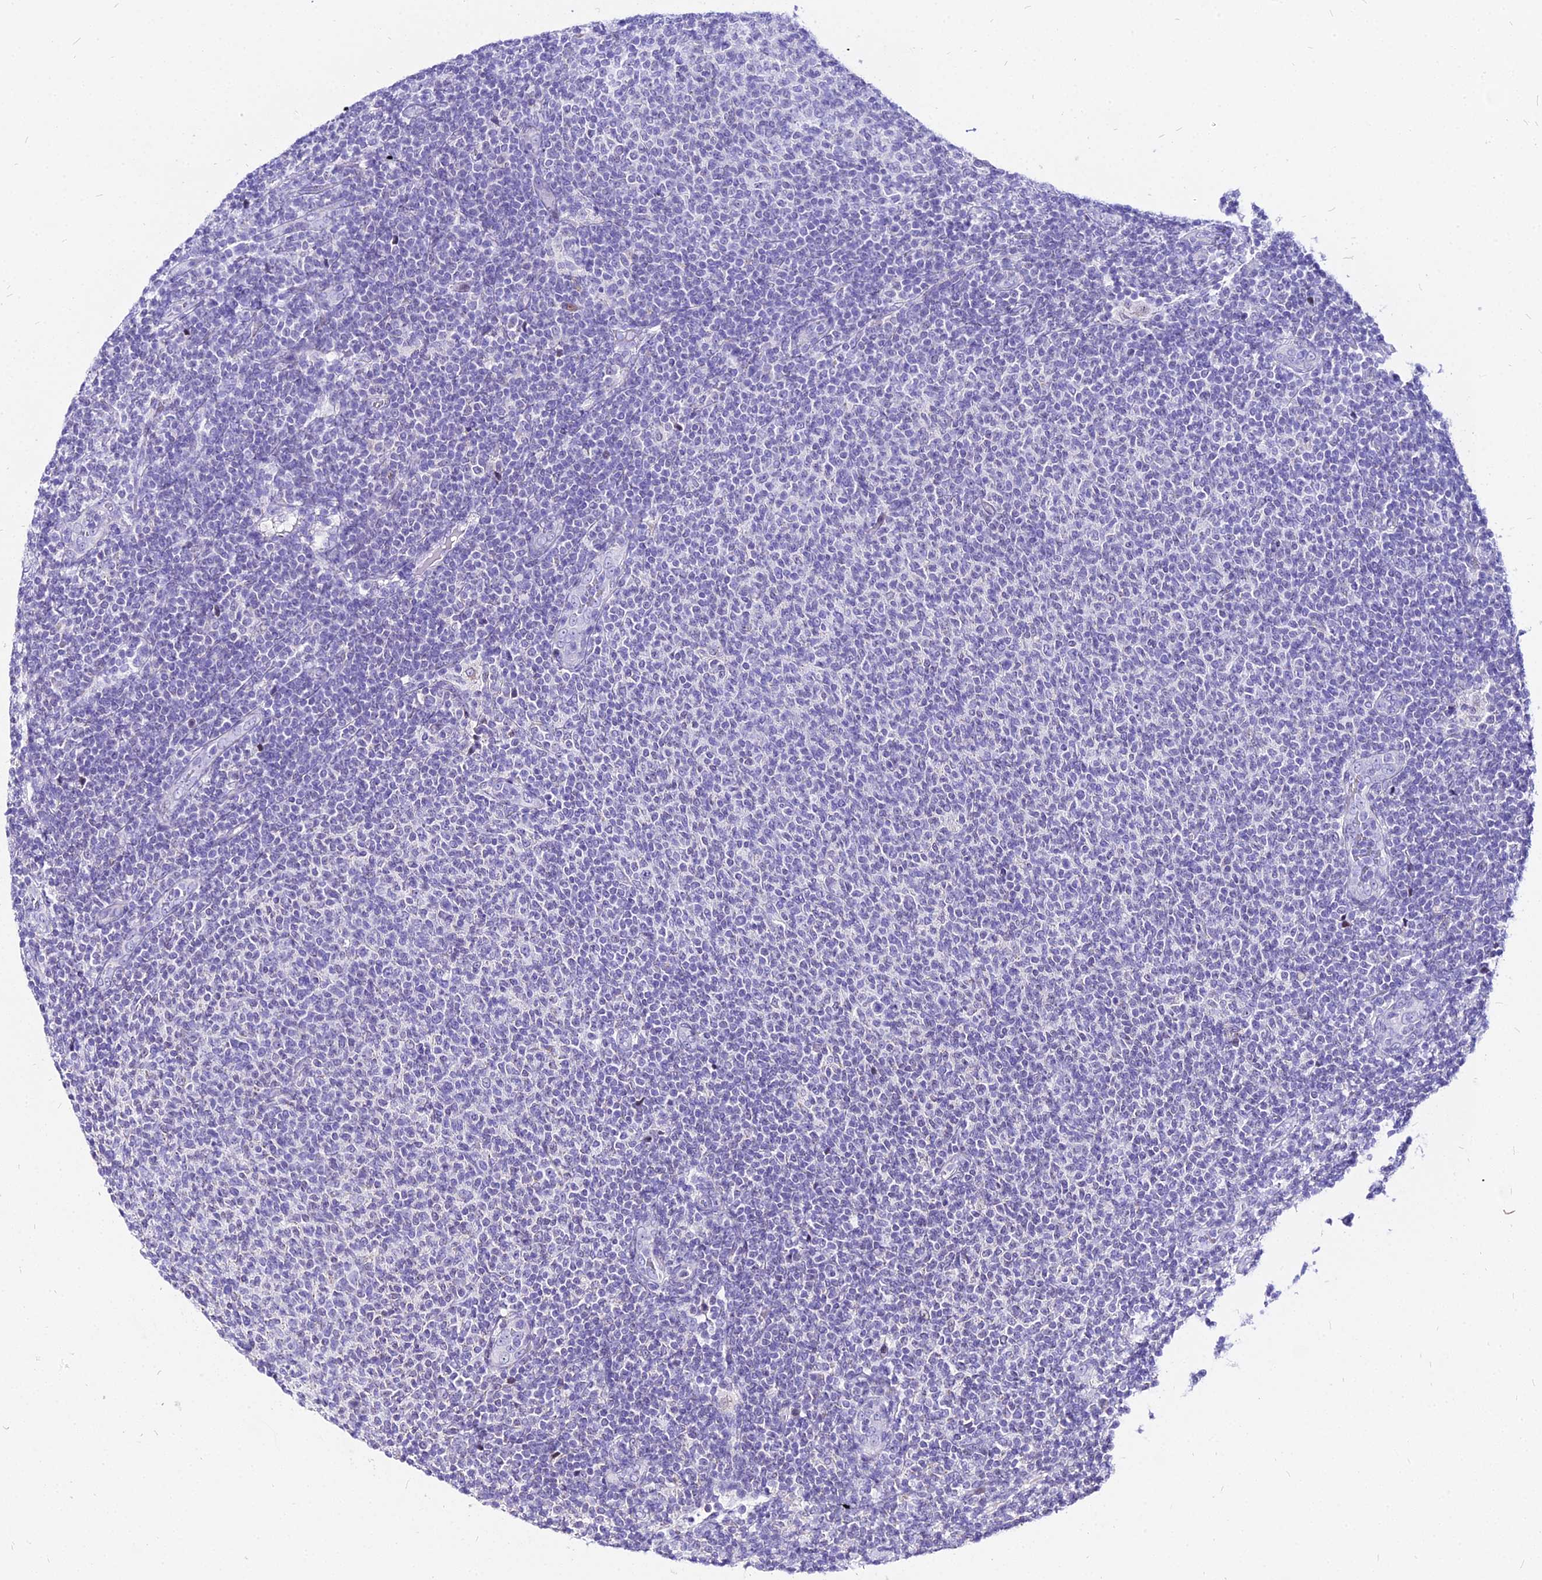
{"staining": {"intensity": "negative", "quantity": "none", "location": "none"}, "tissue": "lymphoma", "cell_type": "Tumor cells", "image_type": "cancer", "snomed": [{"axis": "morphology", "description": "Malignant lymphoma, non-Hodgkin's type, Low grade"}, {"axis": "topography", "description": "Lymph node"}], "caption": "Immunohistochemistry (IHC) of lymphoma demonstrates no positivity in tumor cells.", "gene": "CARD18", "patient": {"sex": "male", "age": 66}}